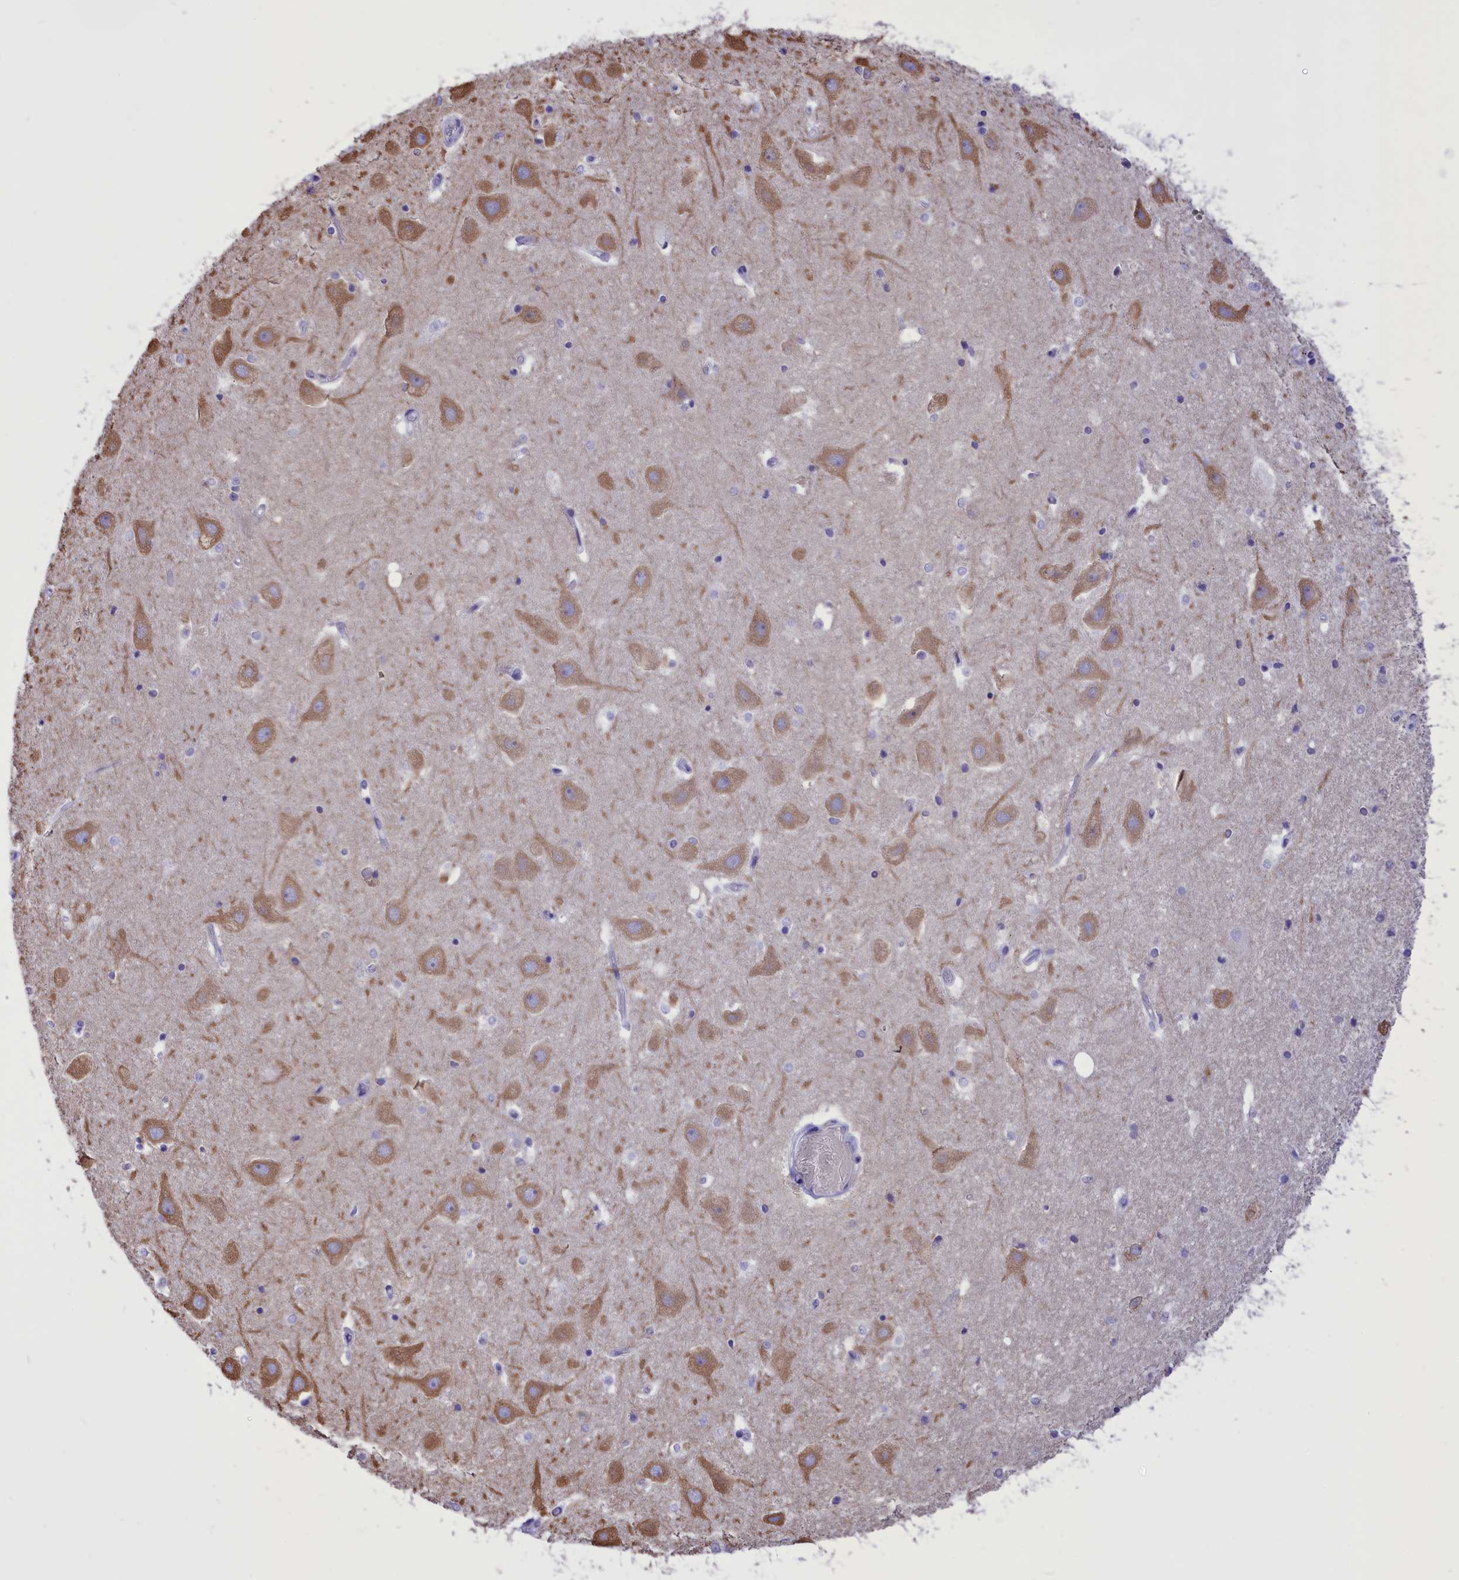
{"staining": {"intensity": "negative", "quantity": "none", "location": "none"}, "tissue": "hippocampus", "cell_type": "Glial cells", "image_type": "normal", "snomed": [{"axis": "morphology", "description": "Normal tissue, NOS"}, {"axis": "topography", "description": "Hippocampus"}], "caption": "A high-resolution histopathology image shows immunohistochemistry staining of normal hippocampus, which displays no significant staining in glial cells. (DAB immunohistochemistry (IHC) with hematoxylin counter stain).", "gene": "DCAF16", "patient": {"sex": "female", "age": 52}}